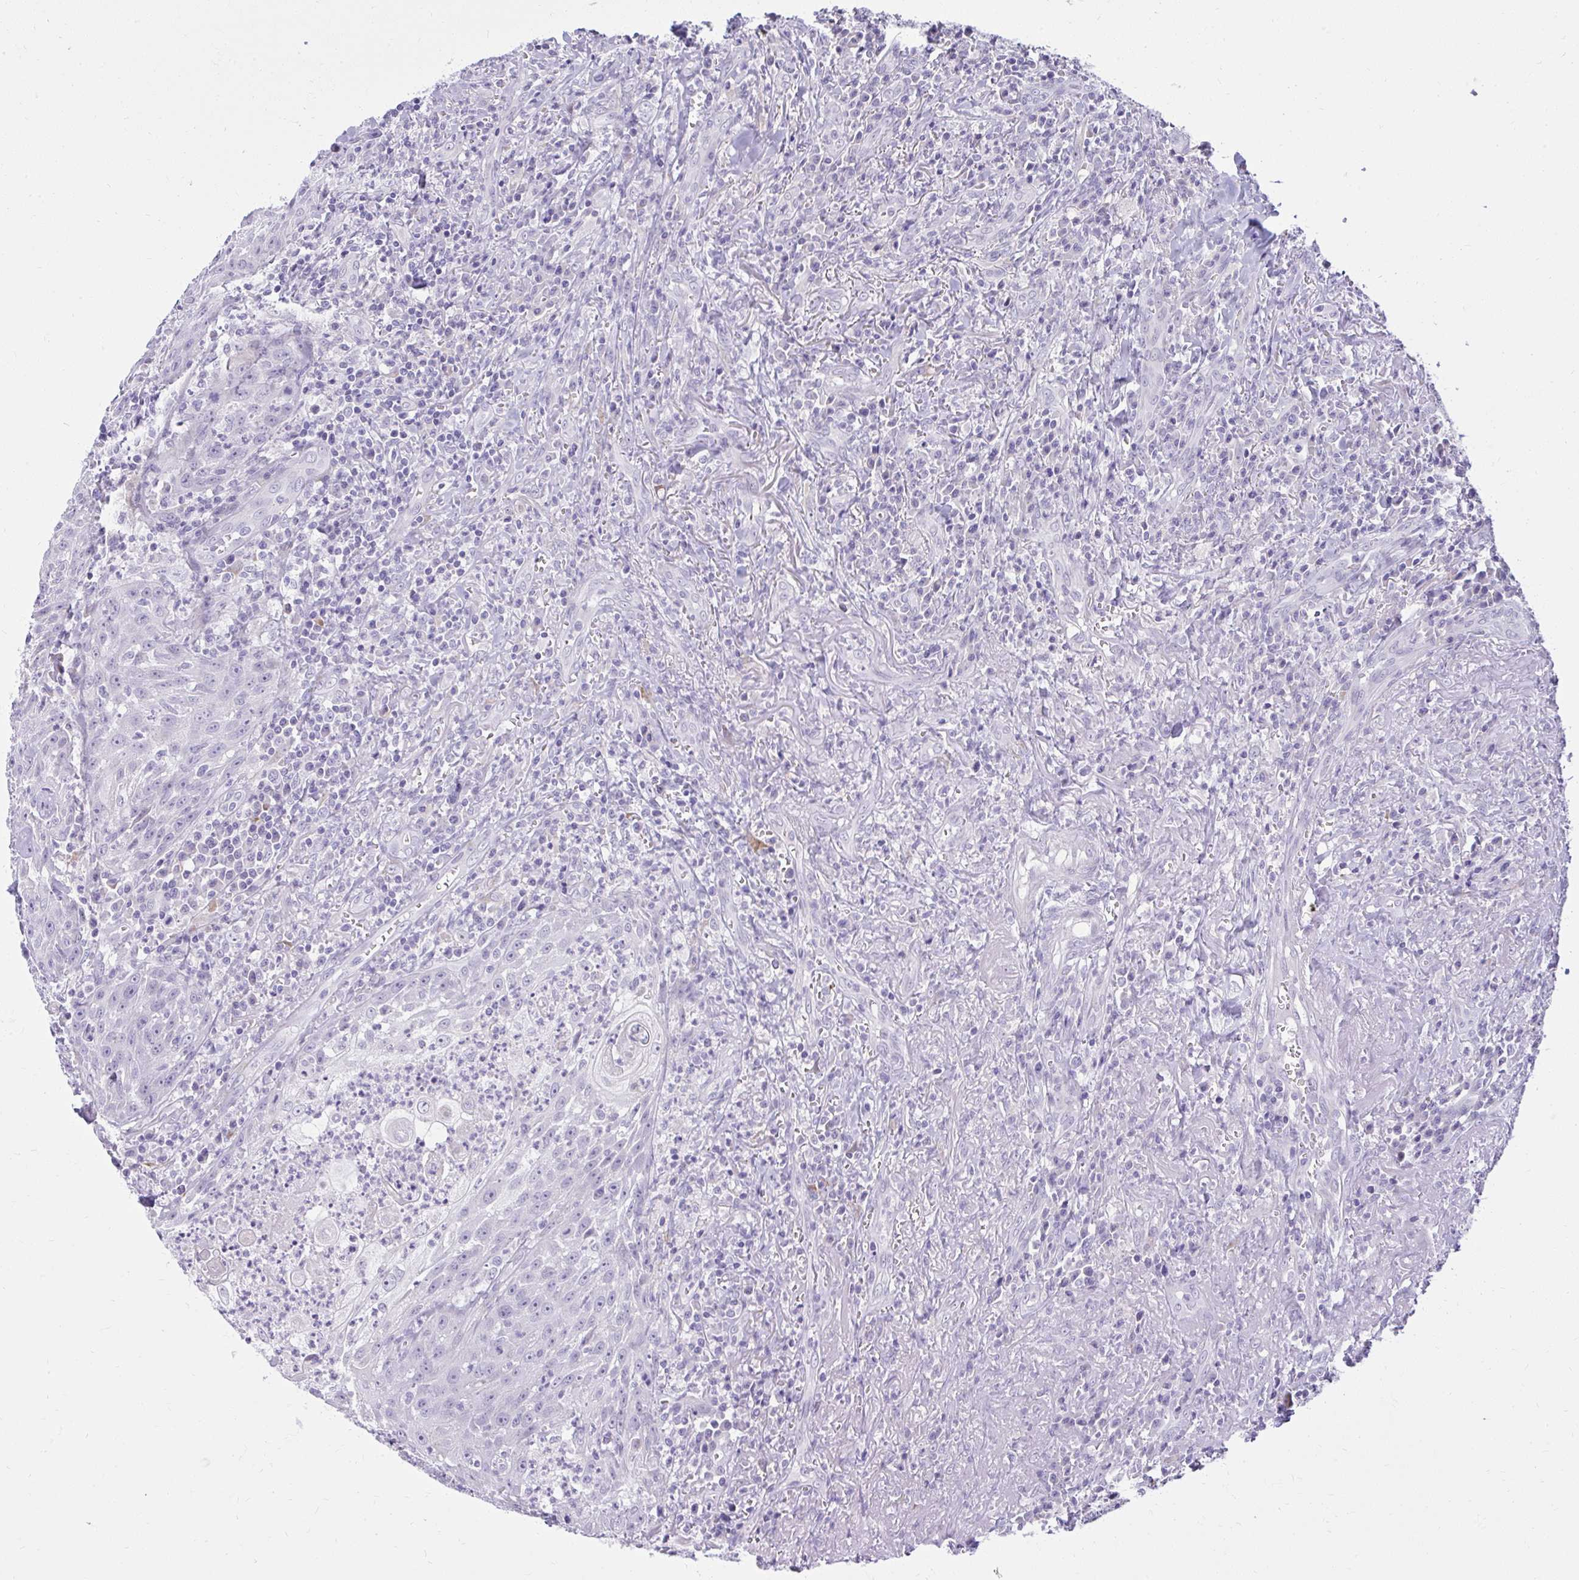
{"staining": {"intensity": "negative", "quantity": "none", "location": "none"}, "tissue": "head and neck cancer", "cell_type": "Tumor cells", "image_type": "cancer", "snomed": [{"axis": "morphology", "description": "Normal tissue, NOS"}, {"axis": "morphology", "description": "Squamous cell carcinoma, NOS"}, {"axis": "topography", "description": "Oral tissue"}, {"axis": "topography", "description": "Head-Neck"}], "caption": "Tumor cells show no significant expression in squamous cell carcinoma (head and neck). Brightfield microscopy of immunohistochemistry stained with DAB (brown) and hematoxylin (blue), captured at high magnification.", "gene": "PRAP1", "patient": {"sex": "female", "age": 70}}